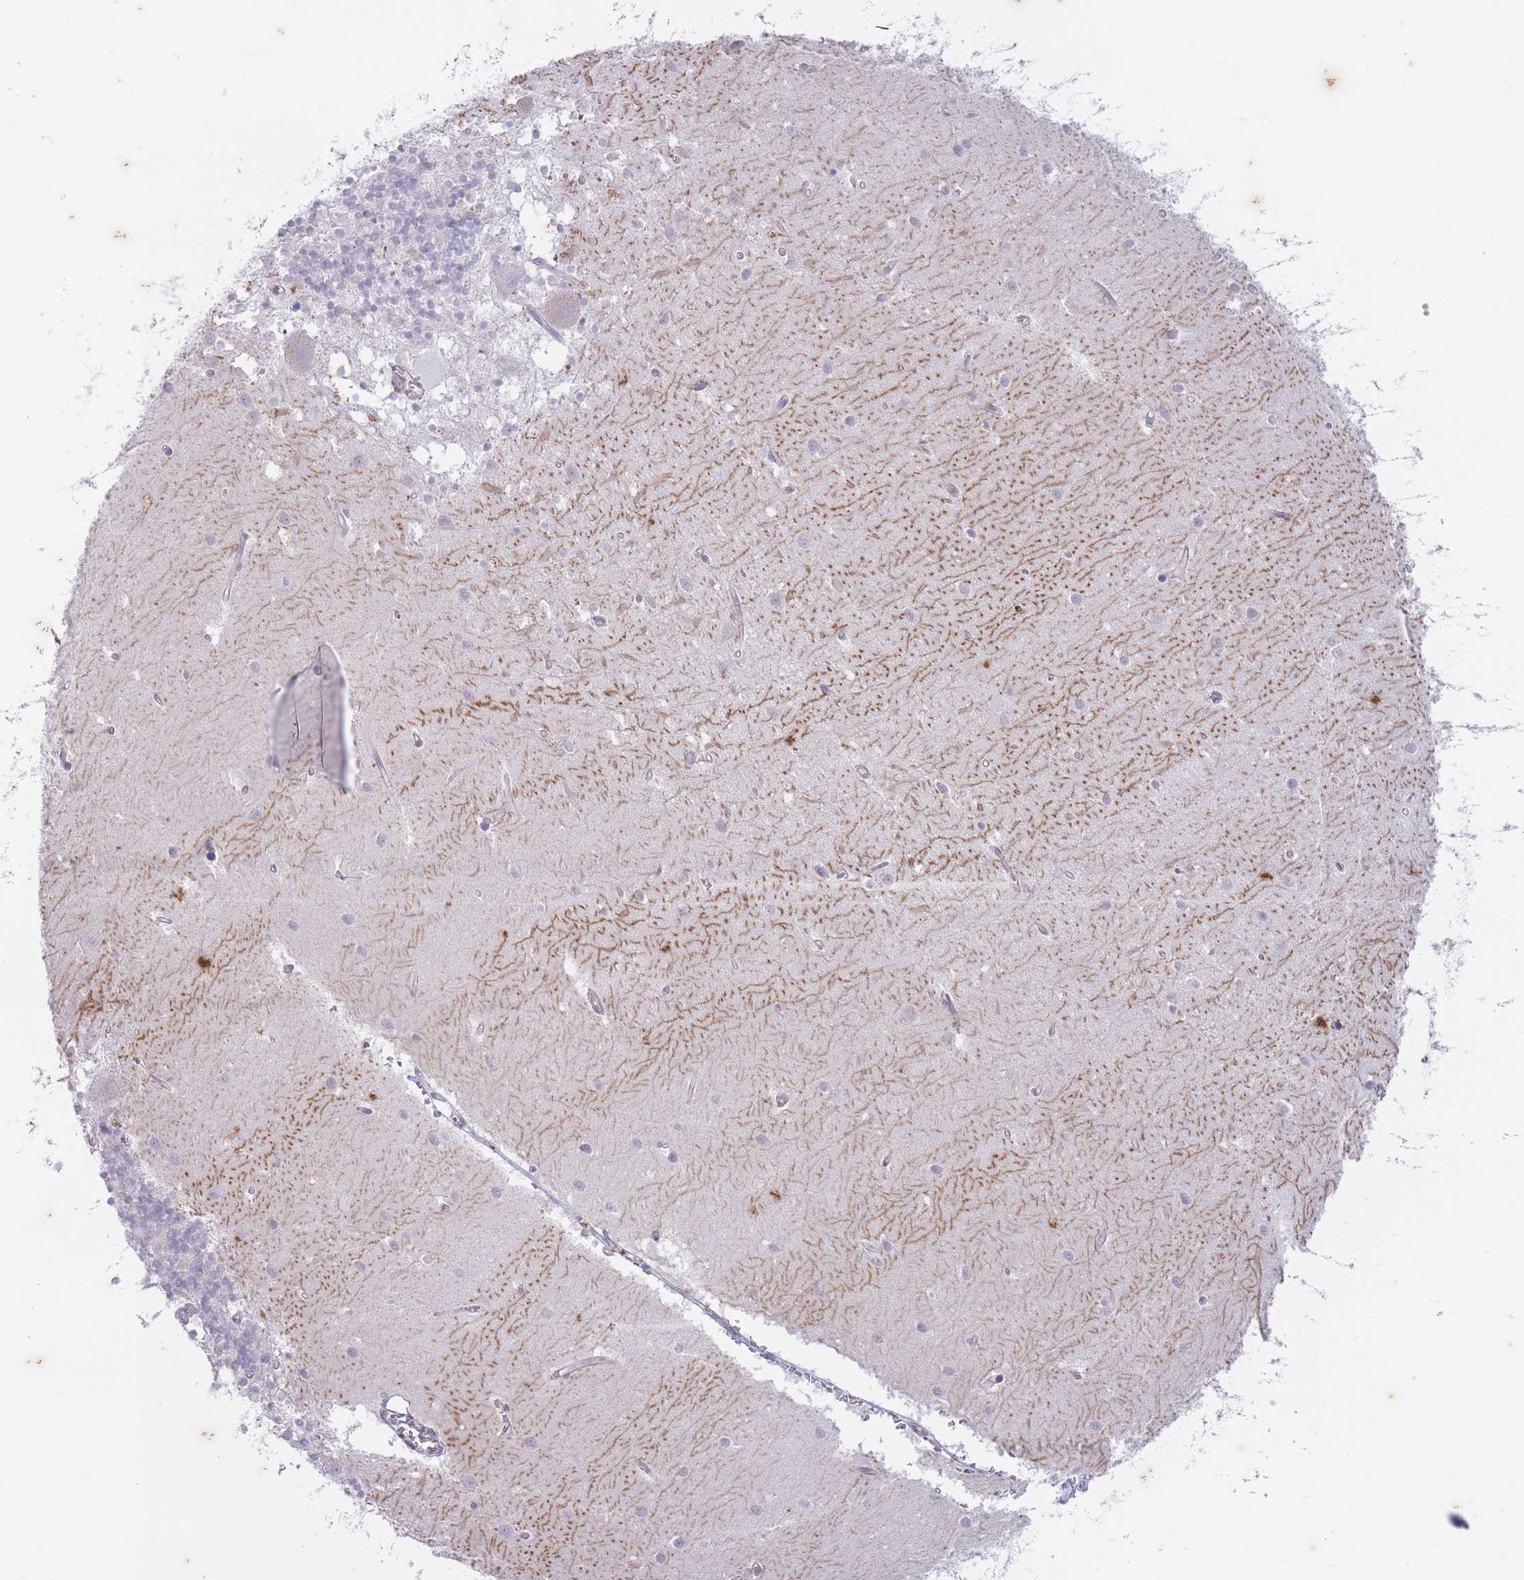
{"staining": {"intensity": "negative", "quantity": "none", "location": "none"}, "tissue": "cerebellum", "cell_type": "Cells in granular layer", "image_type": "normal", "snomed": [{"axis": "morphology", "description": "Normal tissue, NOS"}, {"axis": "topography", "description": "Cerebellum"}], "caption": "IHC of unremarkable cerebellum shows no positivity in cells in granular layer. (DAB immunohistochemistry (IHC) with hematoxylin counter stain).", "gene": "ARPIN", "patient": {"sex": "male", "age": 54}}